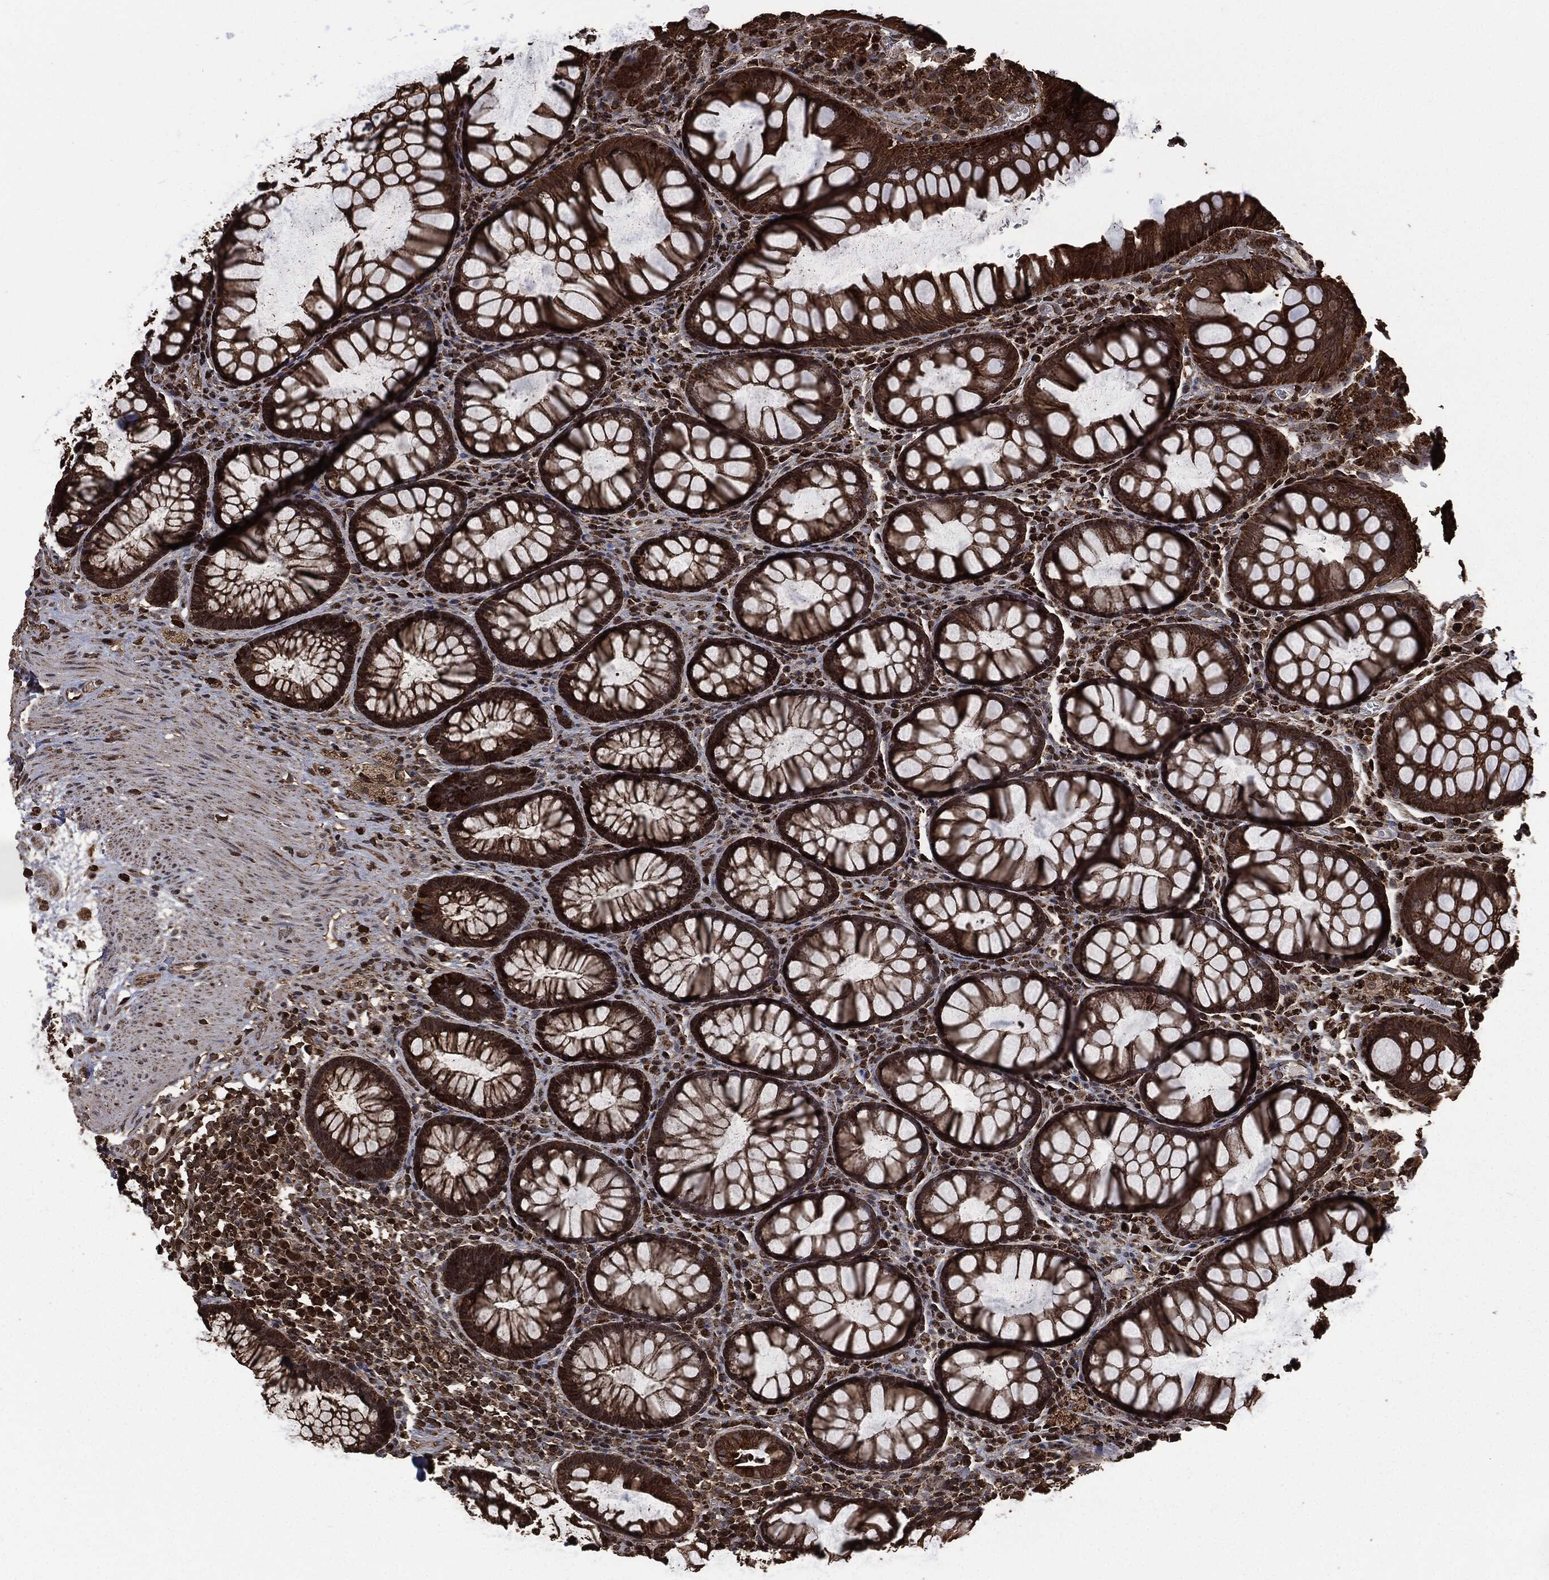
{"staining": {"intensity": "strong", "quantity": ">75%", "location": "cytoplasmic/membranous"}, "tissue": "rectum", "cell_type": "Glandular cells", "image_type": "normal", "snomed": [{"axis": "morphology", "description": "Normal tissue, NOS"}, {"axis": "topography", "description": "Rectum"}], "caption": "Protein staining exhibits strong cytoplasmic/membranous expression in about >75% of glandular cells in normal rectum.", "gene": "LIG3", "patient": {"sex": "female", "age": 68}}